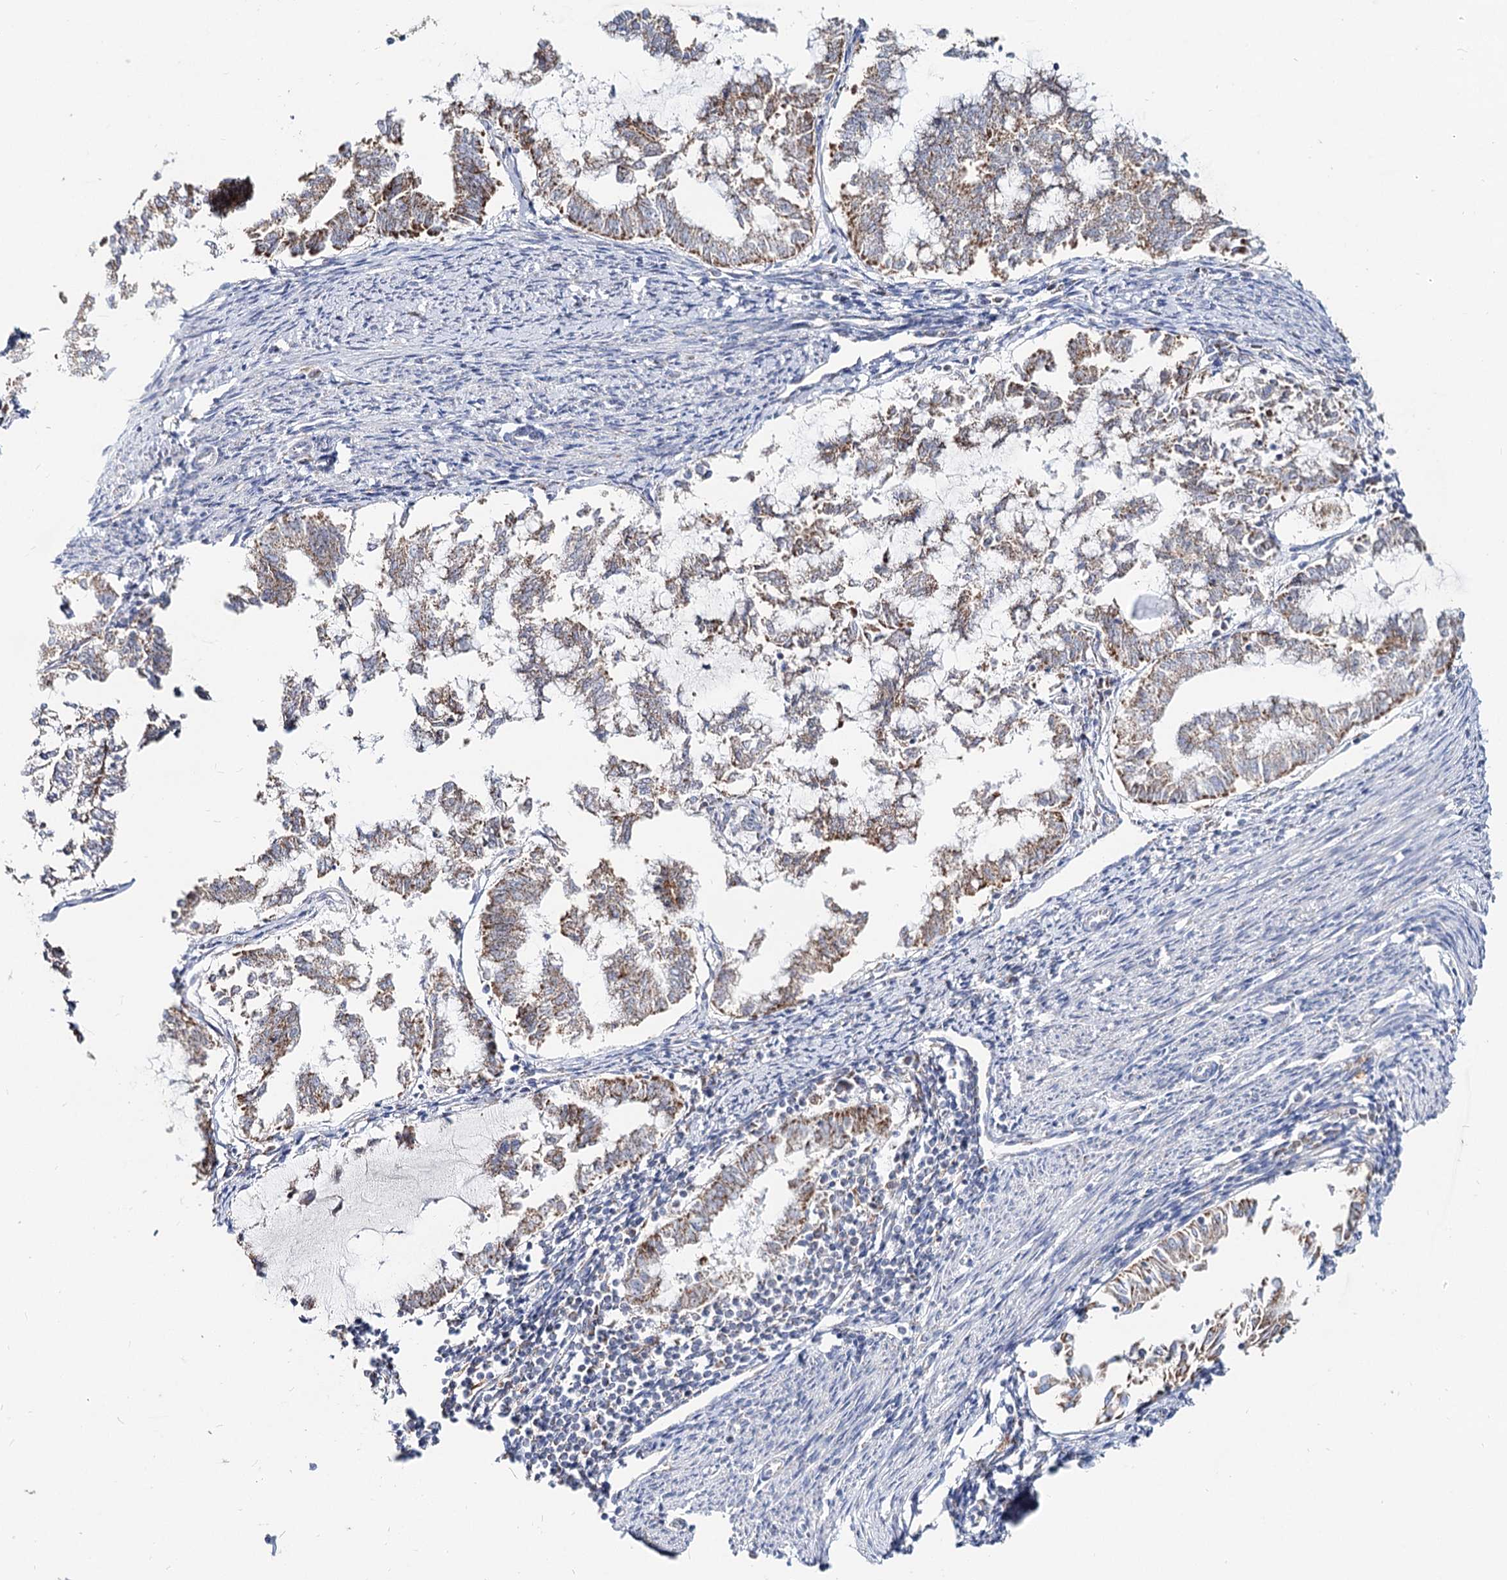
{"staining": {"intensity": "moderate", "quantity": ">75%", "location": "cytoplasmic/membranous"}, "tissue": "endometrial cancer", "cell_type": "Tumor cells", "image_type": "cancer", "snomed": [{"axis": "morphology", "description": "Adenocarcinoma, NOS"}, {"axis": "topography", "description": "Endometrium"}], "caption": "Protein expression analysis of endometrial cancer demonstrates moderate cytoplasmic/membranous staining in about >75% of tumor cells.", "gene": "MCCC2", "patient": {"sex": "female", "age": 79}}